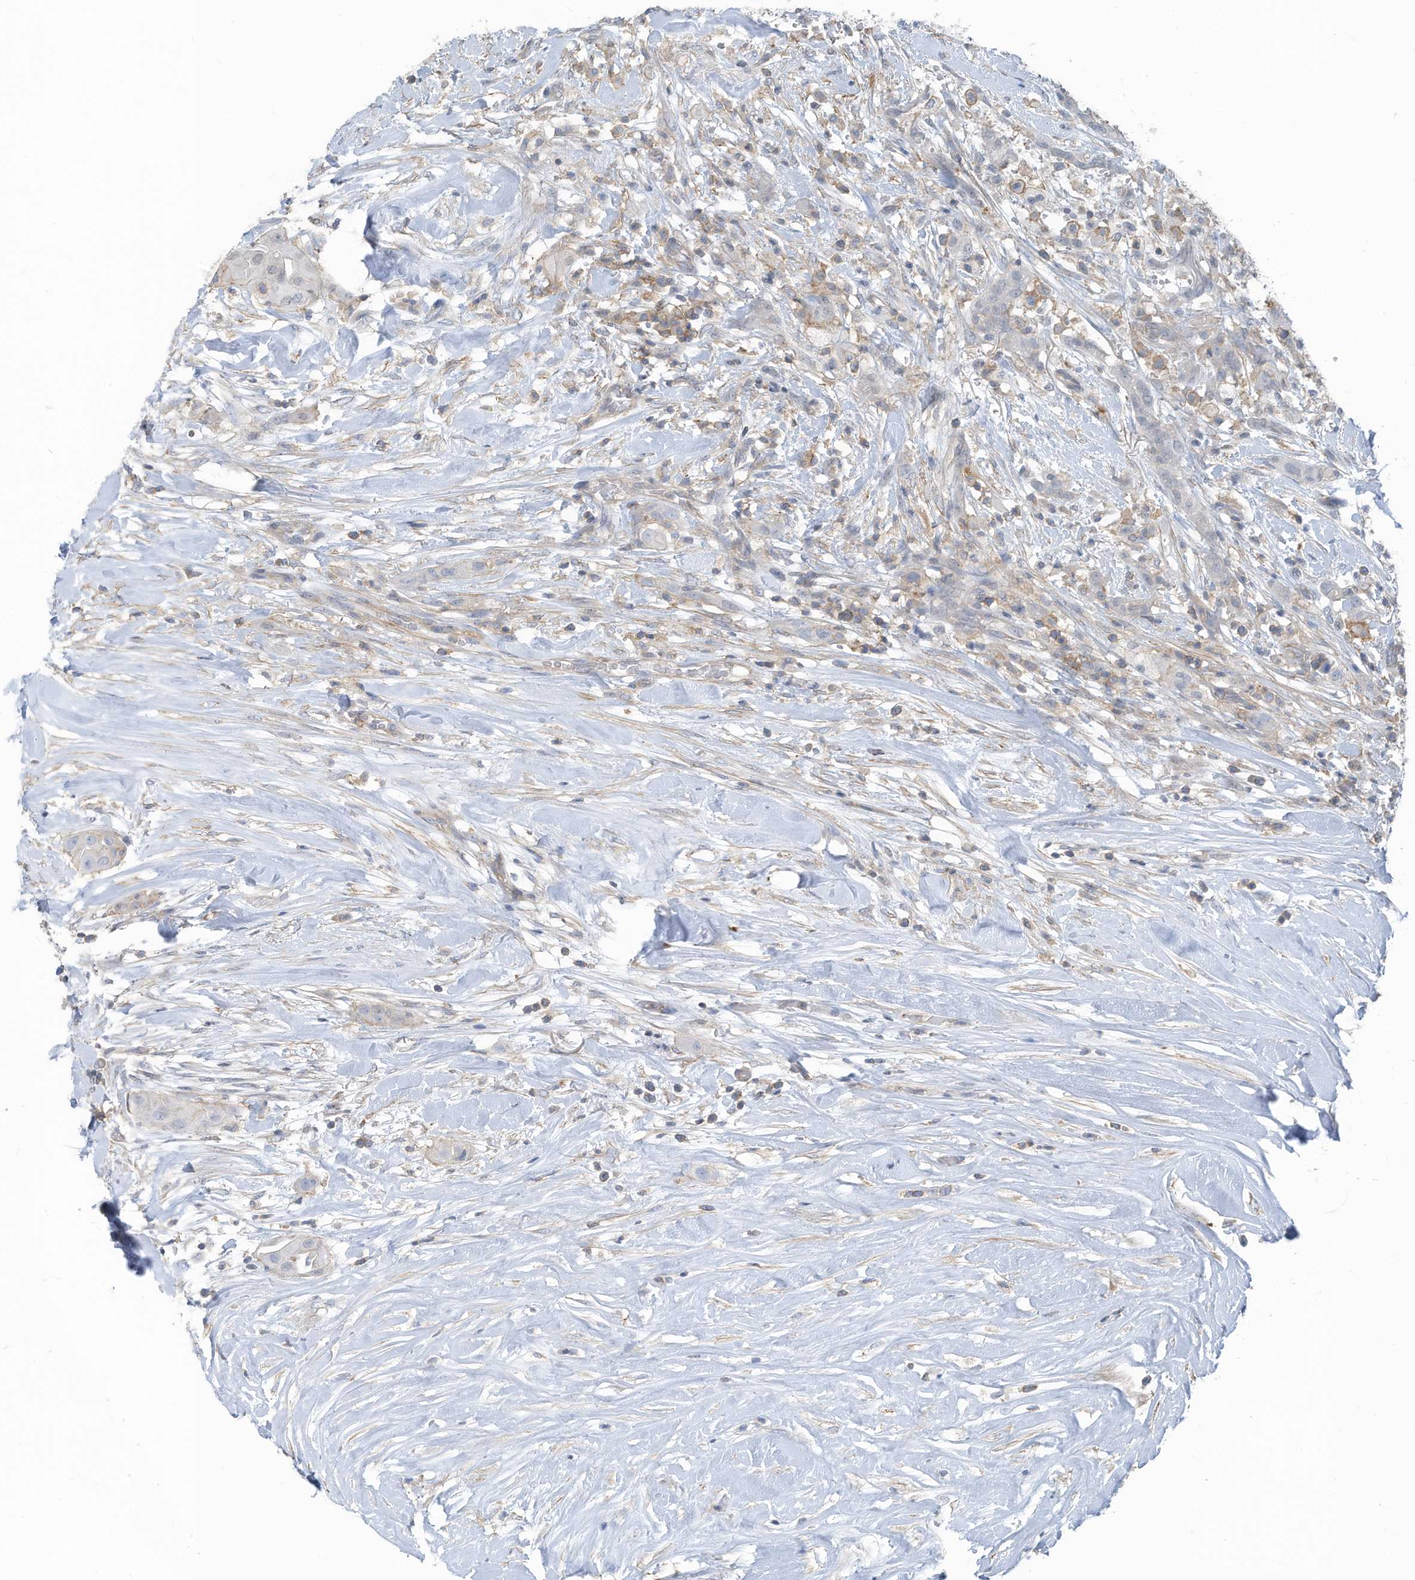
{"staining": {"intensity": "negative", "quantity": "none", "location": "none"}, "tissue": "thyroid cancer", "cell_type": "Tumor cells", "image_type": "cancer", "snomed": [{"axis": "morphology", "description": "Papillary adenocarcinoma, NOS"}, {"axis": "topography", "description": "Thyroid gland"}], "caption": "A photomicrograph of human thyroid papillary adenocarcinoma is negative for staining in tumor cells.", "gene": "ZNF846", "patient": {"sex": "female", "age": 59}}